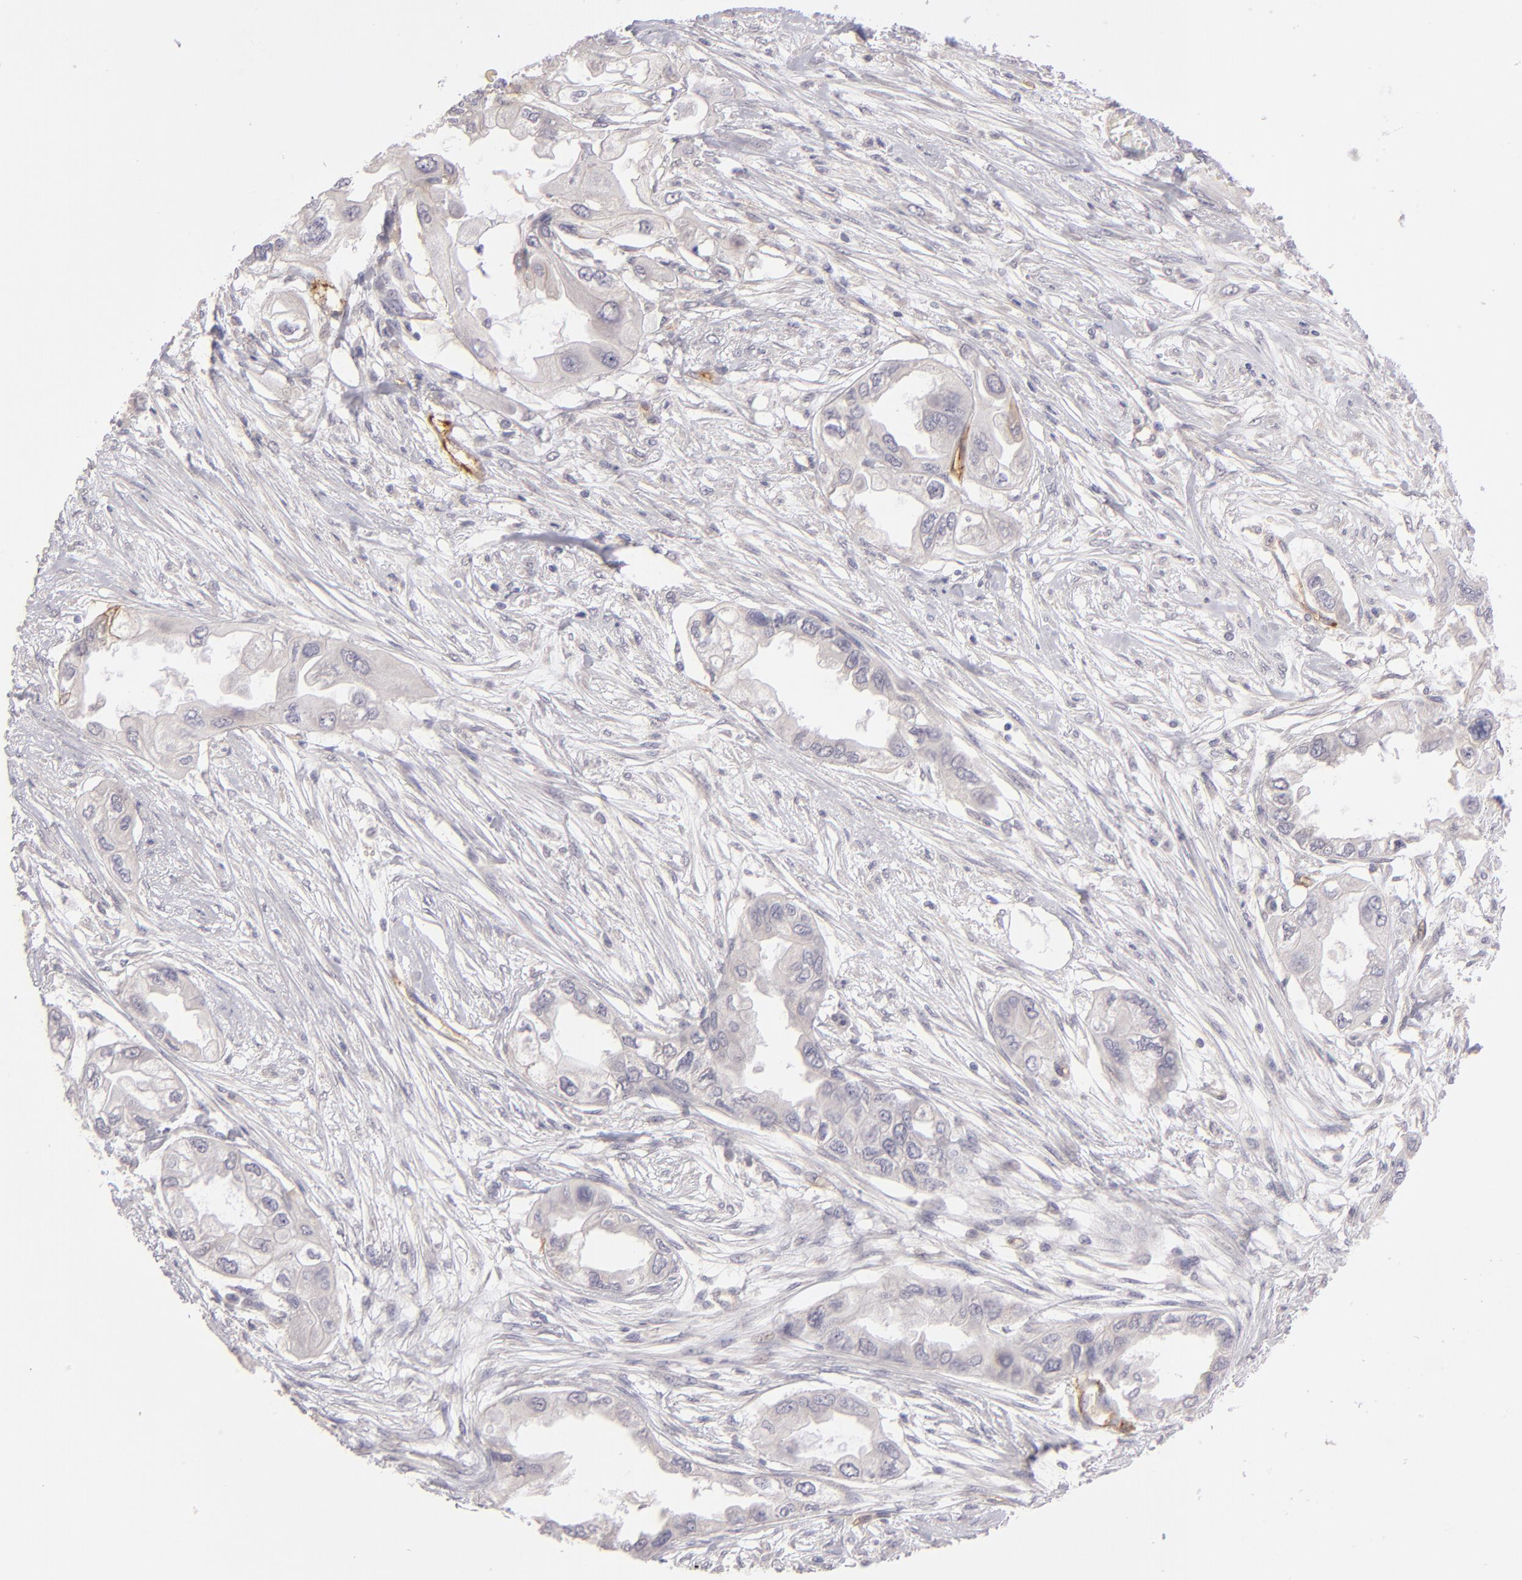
{"staining": {"intensity": "negative", "quantity": "none", "location": "none"}, "tissue": "endometrial cancer", "cell_type": "Tumor cells", "image_type": "cancer", "snomed": [{"axis": "morphology", "description": "Adenocarcinoma, NOS"}, {"axis": "topography", "description": "Endometrium"}], "caption": "A high-resolution image shows immunohistochemistry staining of endometrial cancer, which shows no significant positivity in tumor cells.", "gene": "THBD", "patient": {"sex": "female", "age": 67}}